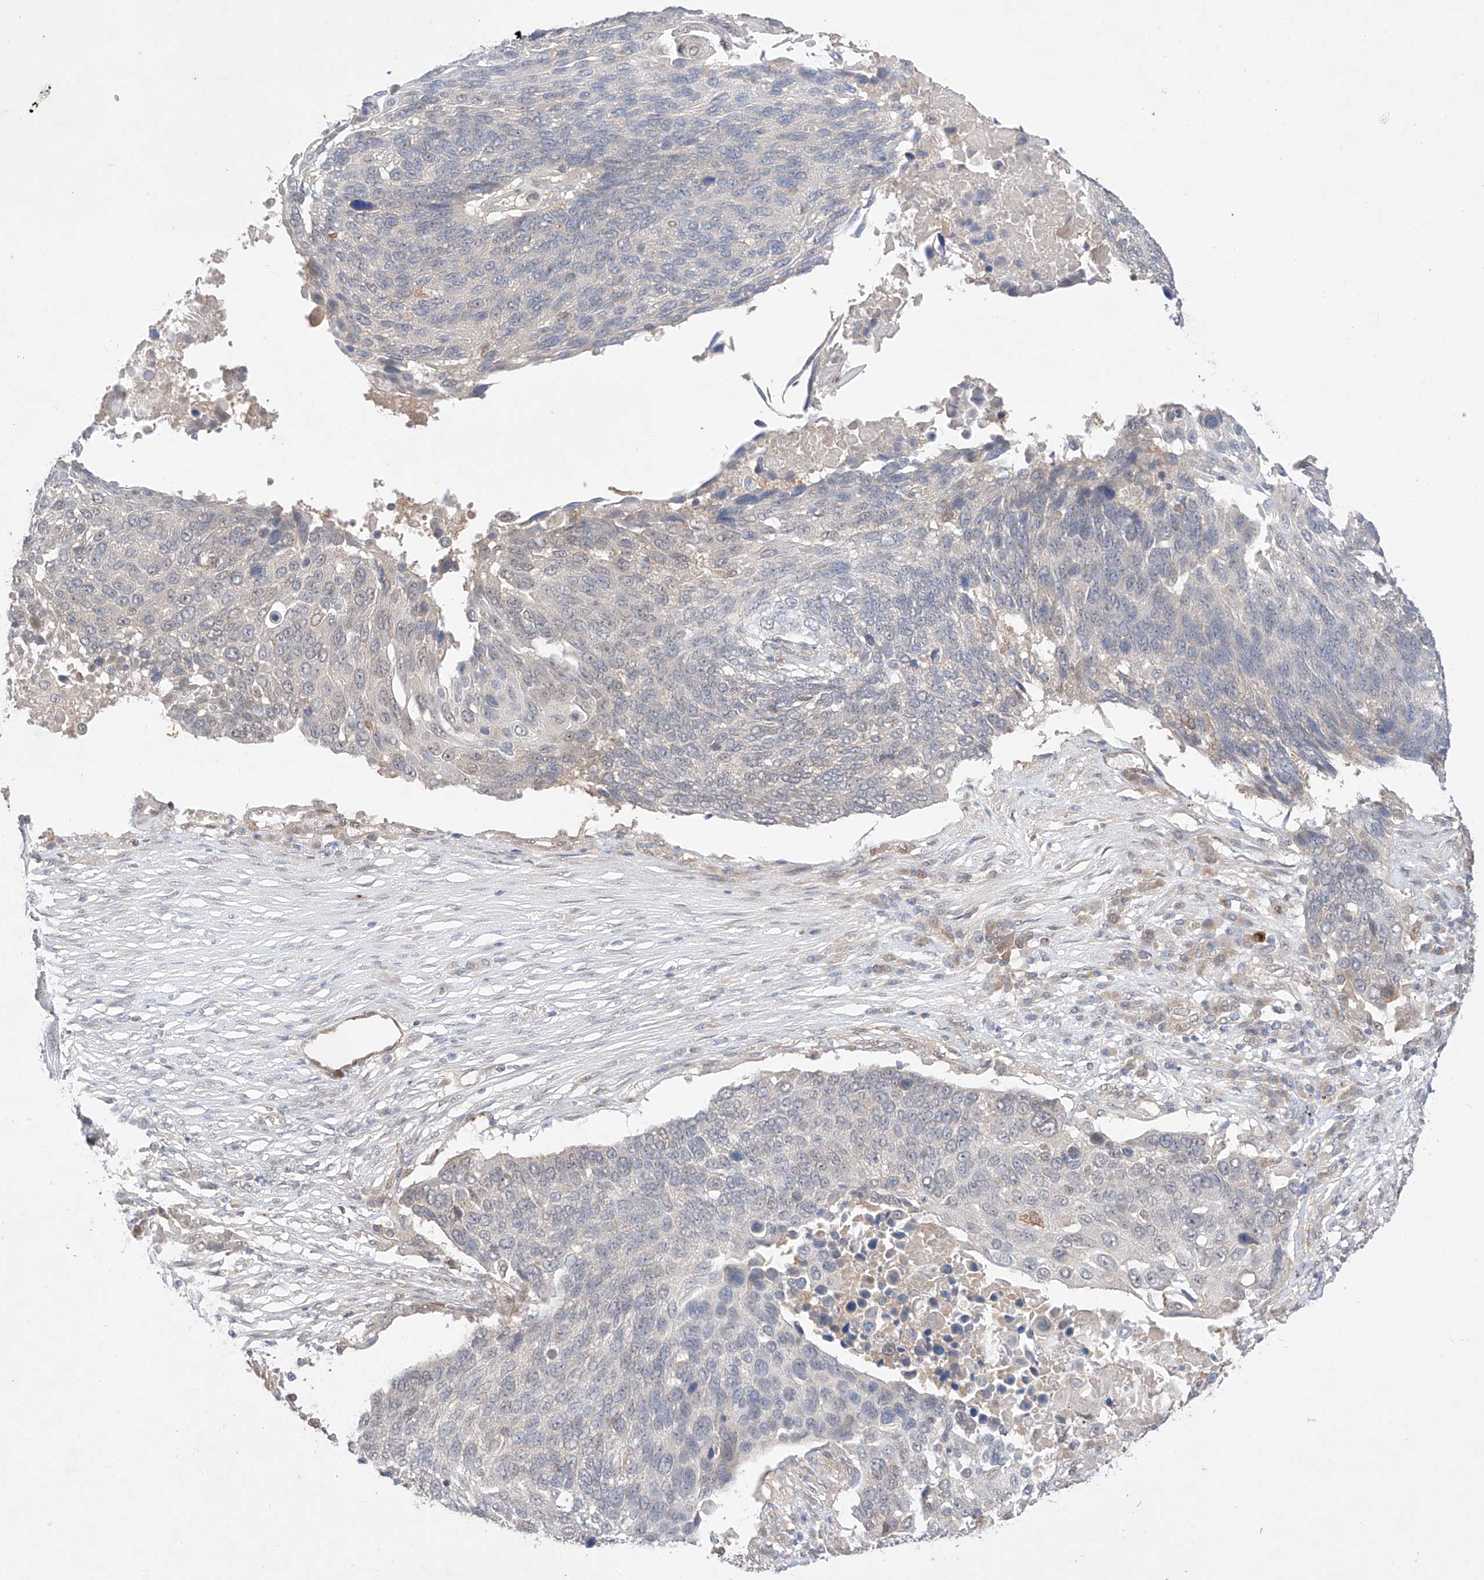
{"staining": {"intensity": "negative", "quantity": "none", "location": "none"}, "tissue": "lung cancer", "cell_type": "Tumor cells", "image_type": "cancer", "snomed": [{"axis": "morphology", "description": "Squamous cell carcinoma, NOS"}, {"axis": "topography", "description": "Lung"}], "caption": "An immunohistochemistry (IHC) image of lung cancer is shown. There is no staining in tumor cells of lung cancer. The staining was performed using DAB to visualize the protein expression in brown, while the nuclei were stained in blue with hematoxylin (Magnification: 20x).", "gene": "ZNF124", "patient": {"sex": "male", "age": 66}}